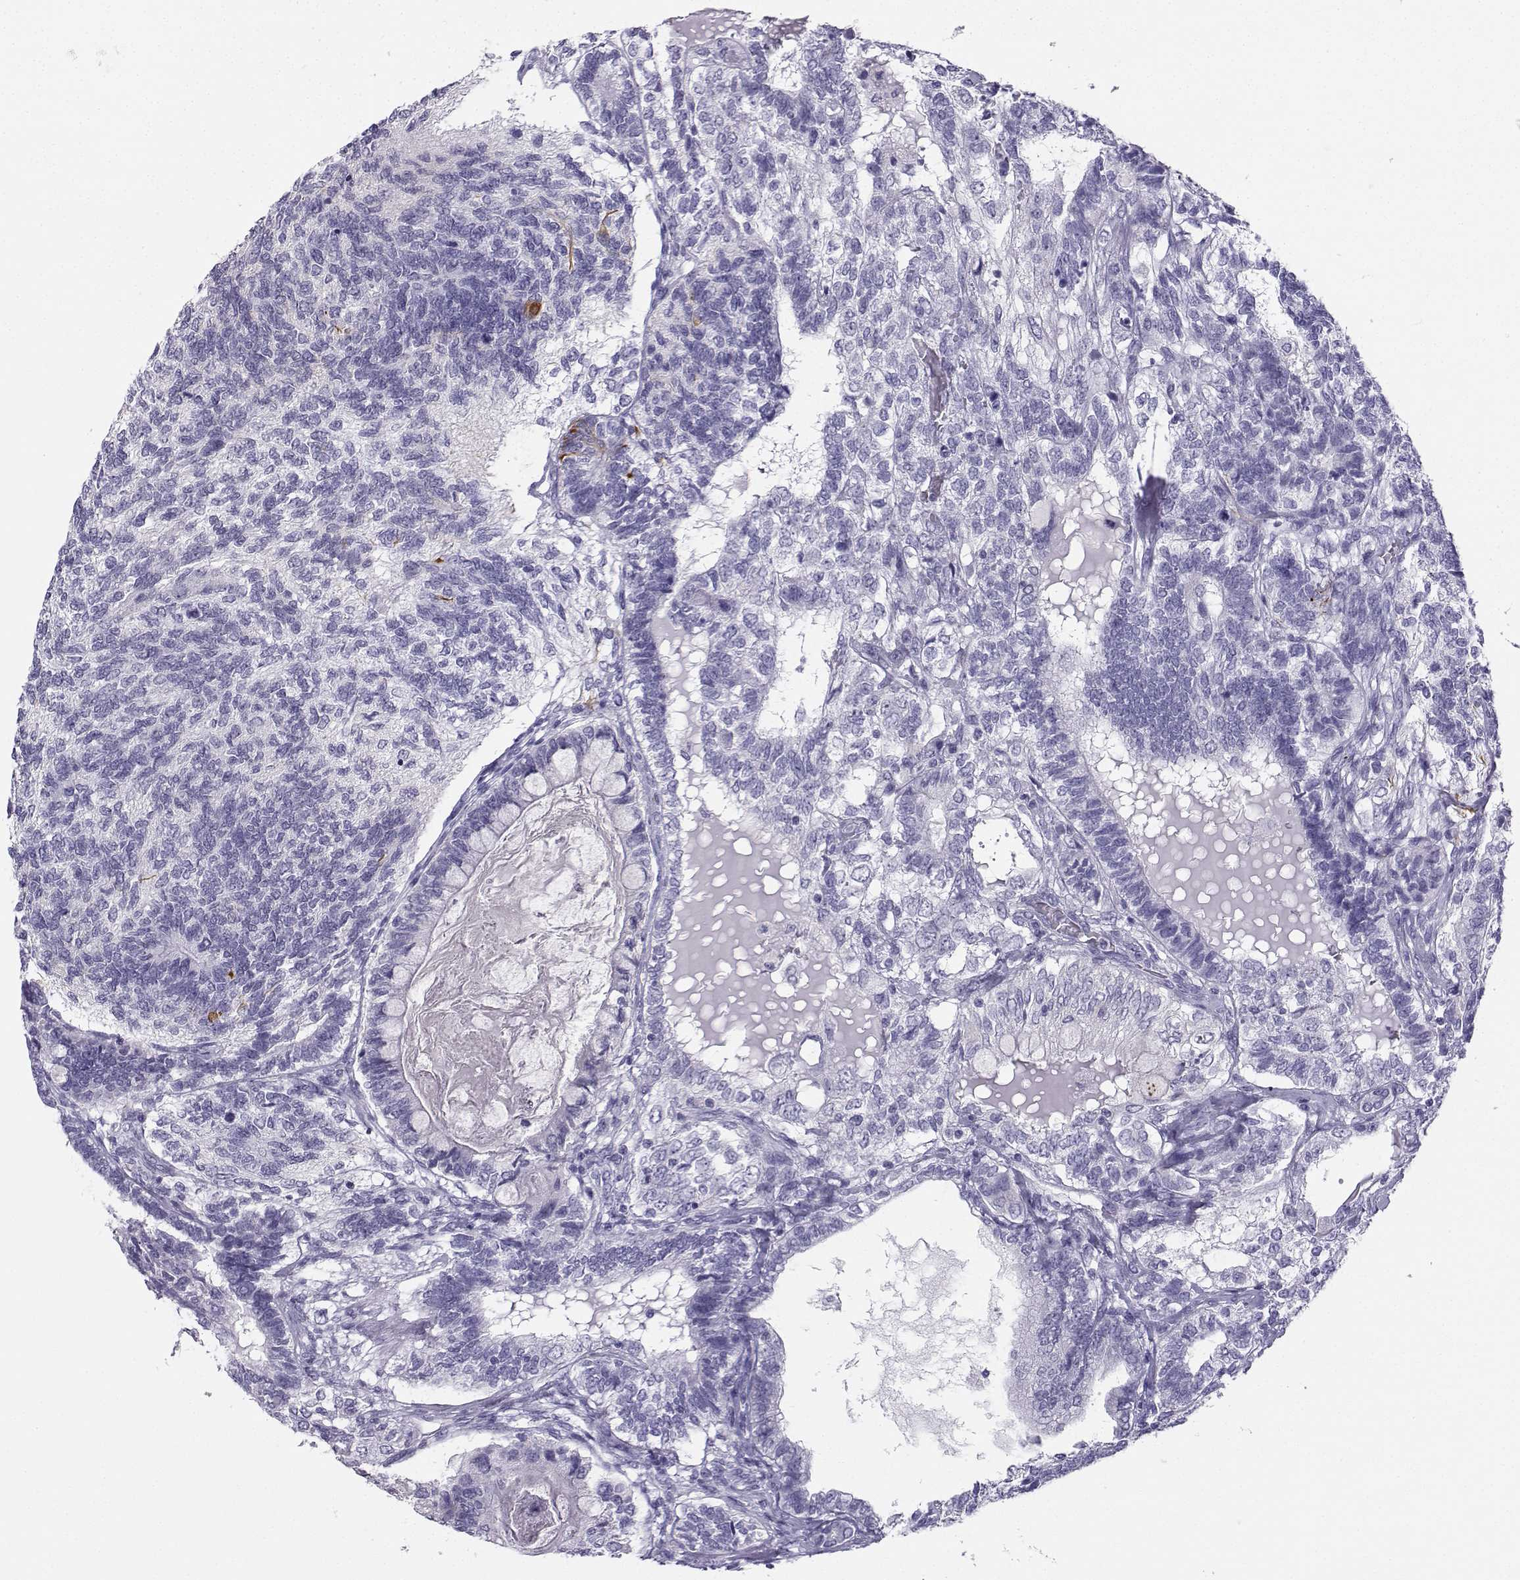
{"staining": {"intensity": "negative", "quantity": "none", "location": "none"}, "tissue": "testis cancer", "cell_type": "Tumor cells", "image_type": "cancer", "snomed": [{"axis": "morphology", "description": "Seminoma, NOS"}, {"axis": "morphology", "description": "Carcinoma, Embryonal, NOS"}, {"axis": "topography", "description": "Testis"}], "caption": "Immunohistochemical staining of human testis cancer (embryonal carcinoma) reveals no significant staining in tumor cells.", "gene": "NEFL", "patient": {"sex": "male", "age": 41}}